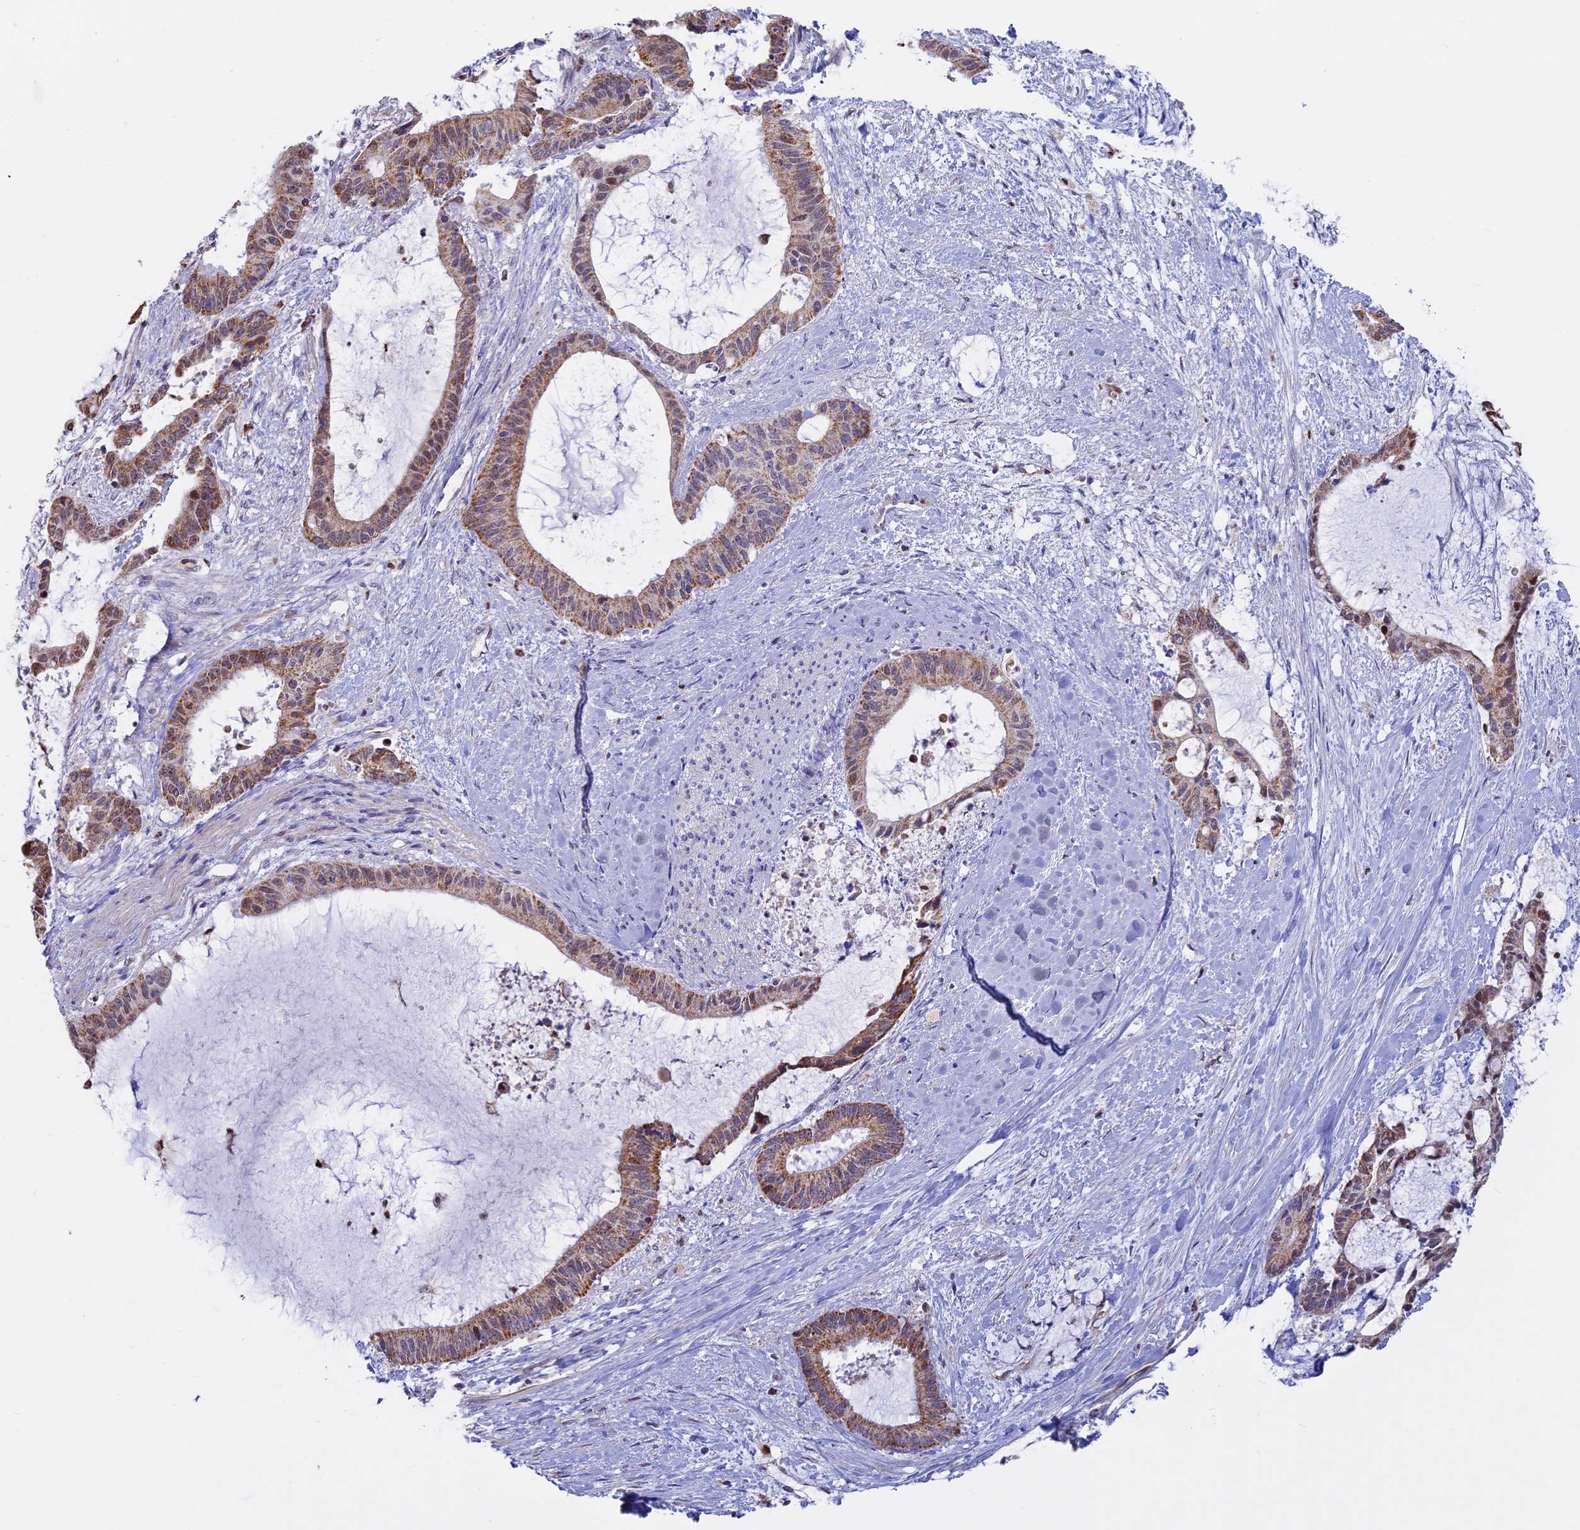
{"staining": {"intensity": "moderate", "quantity": "25%-75%", "location": "cytoplasmic/membranous"}, "tissue": "liver cancer", "cell_type": "Tumor cells", "image_type": "cancer", "snomed": [{"axis": "morphology", "description": "Normal tissue, NOS"}, {"axis": "morphology", "description": "Cholangiocarcinoma"}, {"axis": "topography", "description": "Liver"}, {"axis": "topography", "description": "Peripheral nerve tissue"}], "caption": "Liver cancer tissue displays moderate cytoplasmic/membranous expression in approximately 25%-75% of tumor cells", "gene": "ACSS1", "patient": {"sex": "female", "age": 73}}